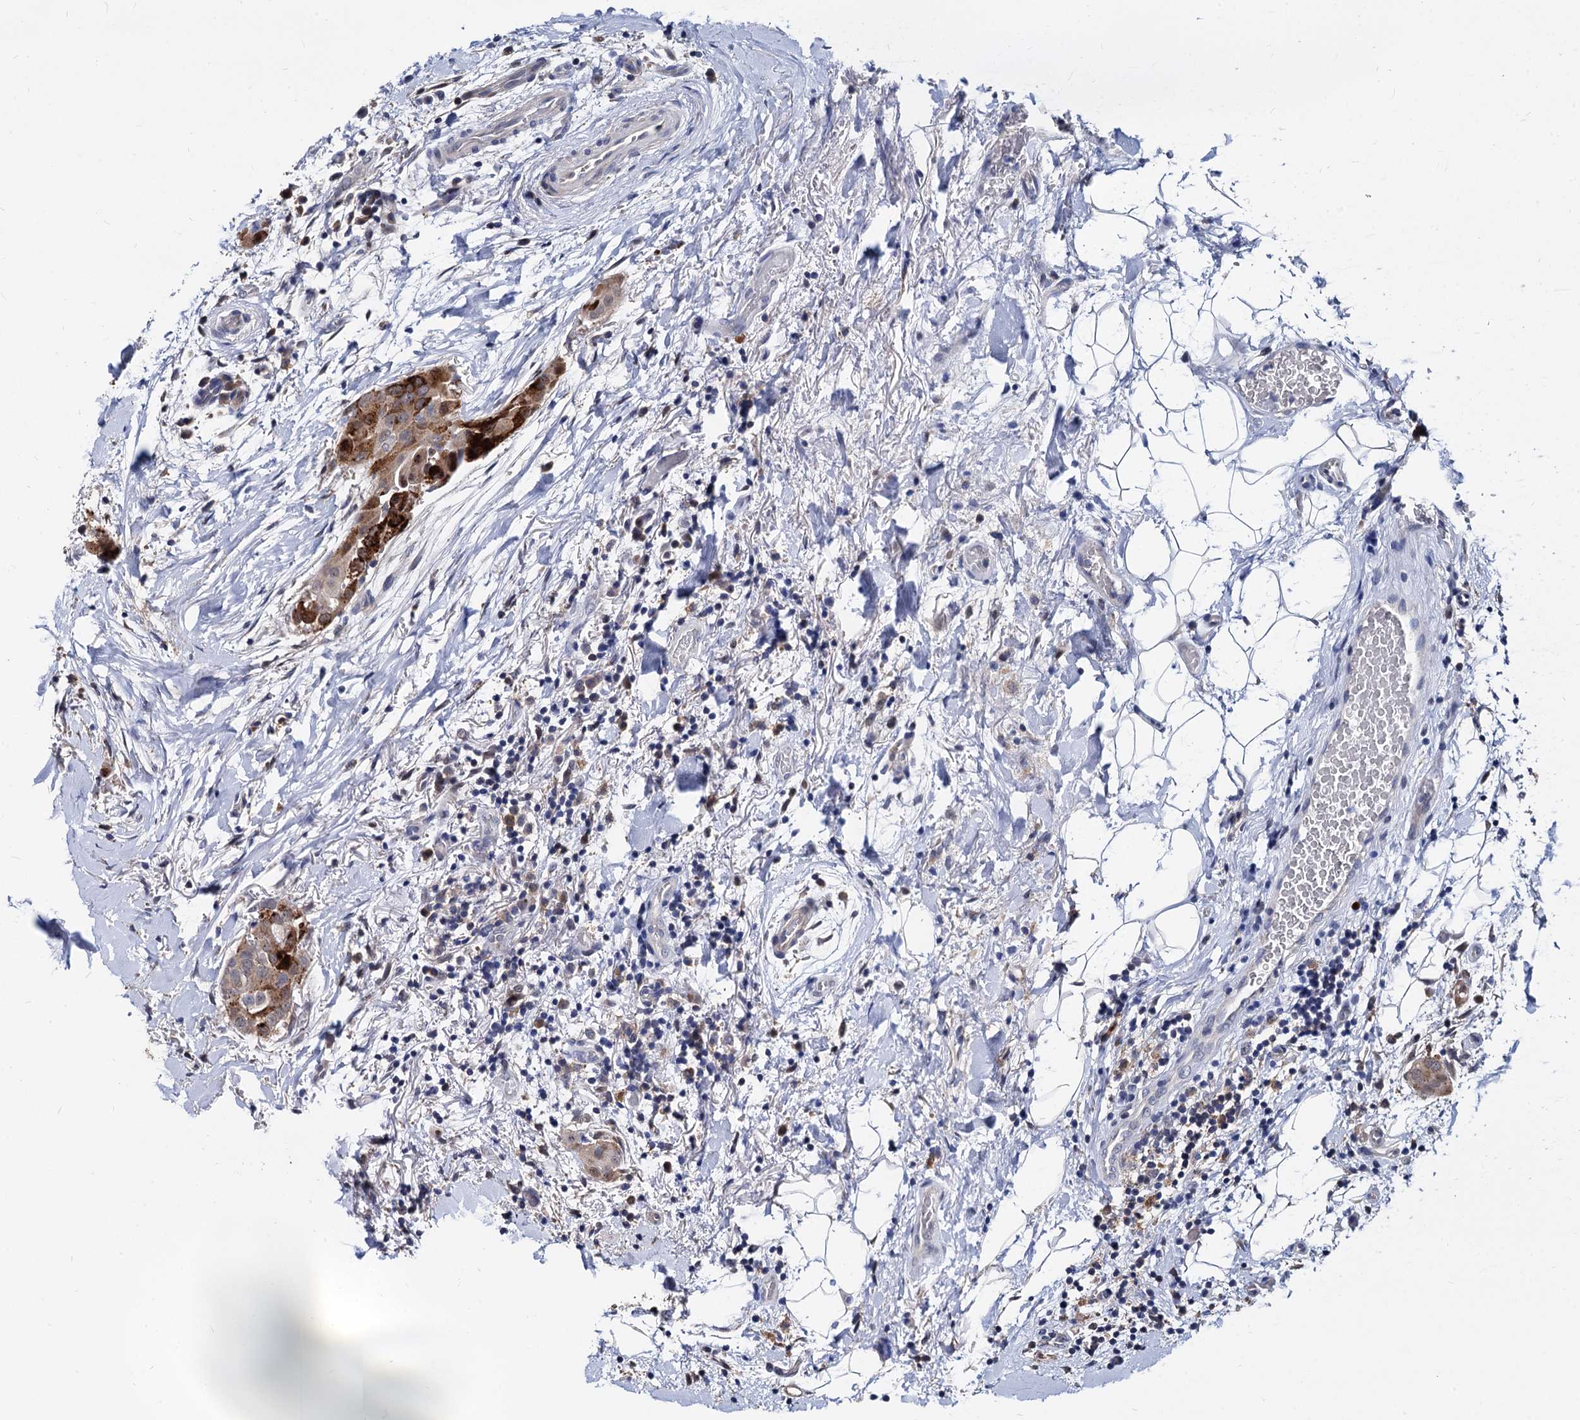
{"staining": {"intensity": "strong", "quantity": "<25%", "location": "cytoplasmic/membranous"}, "tissue": "thyroid cancer", "cell_type": "Tumor cells", "image_type": "cancer", "snomed": [{"axis": "morphology", "description": "Papillary adenocarcinoma, NOS"}, {"axis": "topography", "description": "Thyroid gland"}], "caption": "Protein expression analysis of thyroid cancer (papillary adenocarcinoma) reveals strong cytoplasmic/membranous positivity in approximately <25% of tumor cells.", "gene": "PSMD4", "patient": {"sex": "male", "age": 33}}